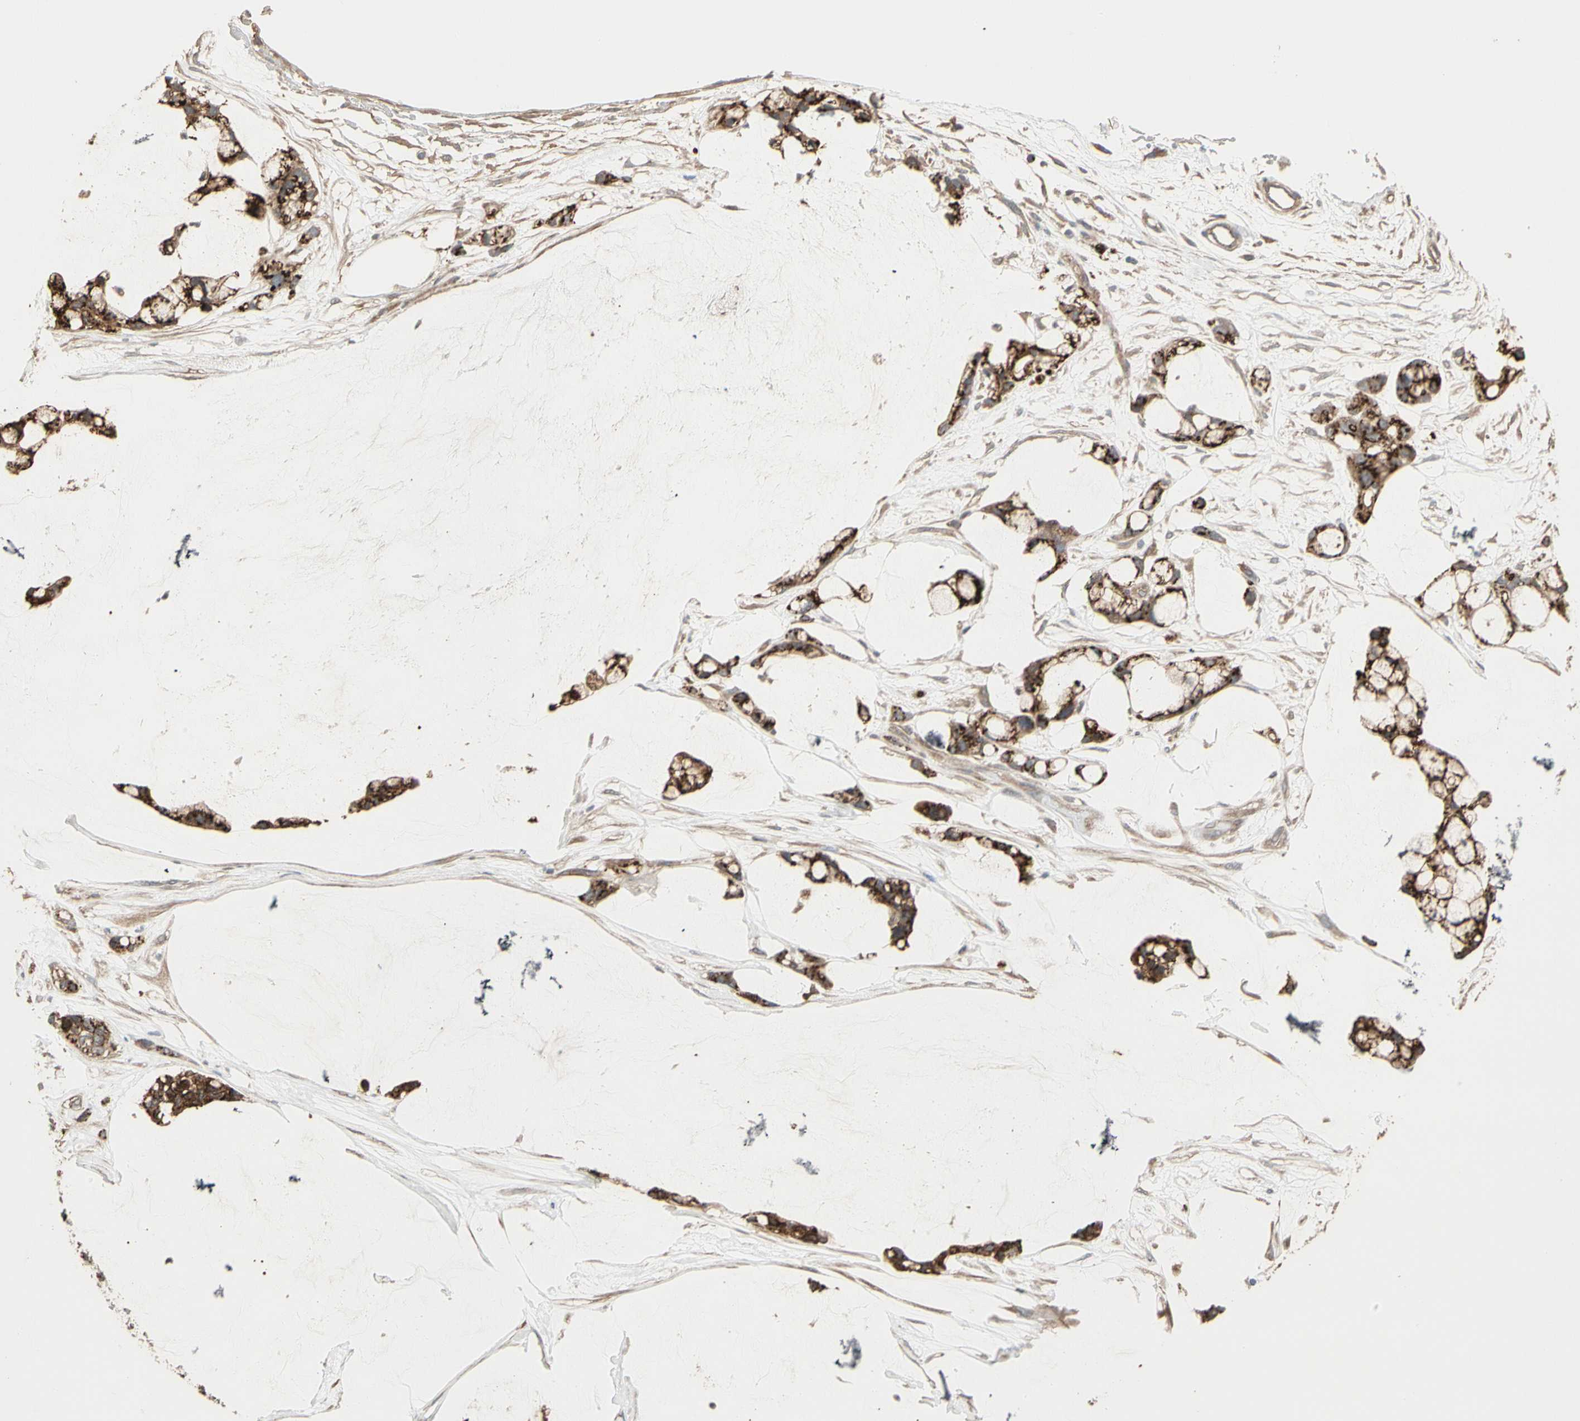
{"staining": {"intensity": "strong", "quantity": ">75%", "location": "cytoplasmic/membranous"}, "tissue": "ovarian cancer", "cell_type": "Tumor cells", "image_type": "cancer", "snomed": [{"axis": "morphology", "description": "Cystadenocarcinoma, mucinous, NOS"}, {"axis": "topography", "description": "Ovary"}], "caption": "There is high levels of strong cytoplasmic/membranous staining in tumor cells of mucinous cystadenocarcinoma (ovarian), as demonstrated by immunohistochemical staining (brown color).", "gene": "GALNT3", "patient": {"sex": "female", "age": 39}}